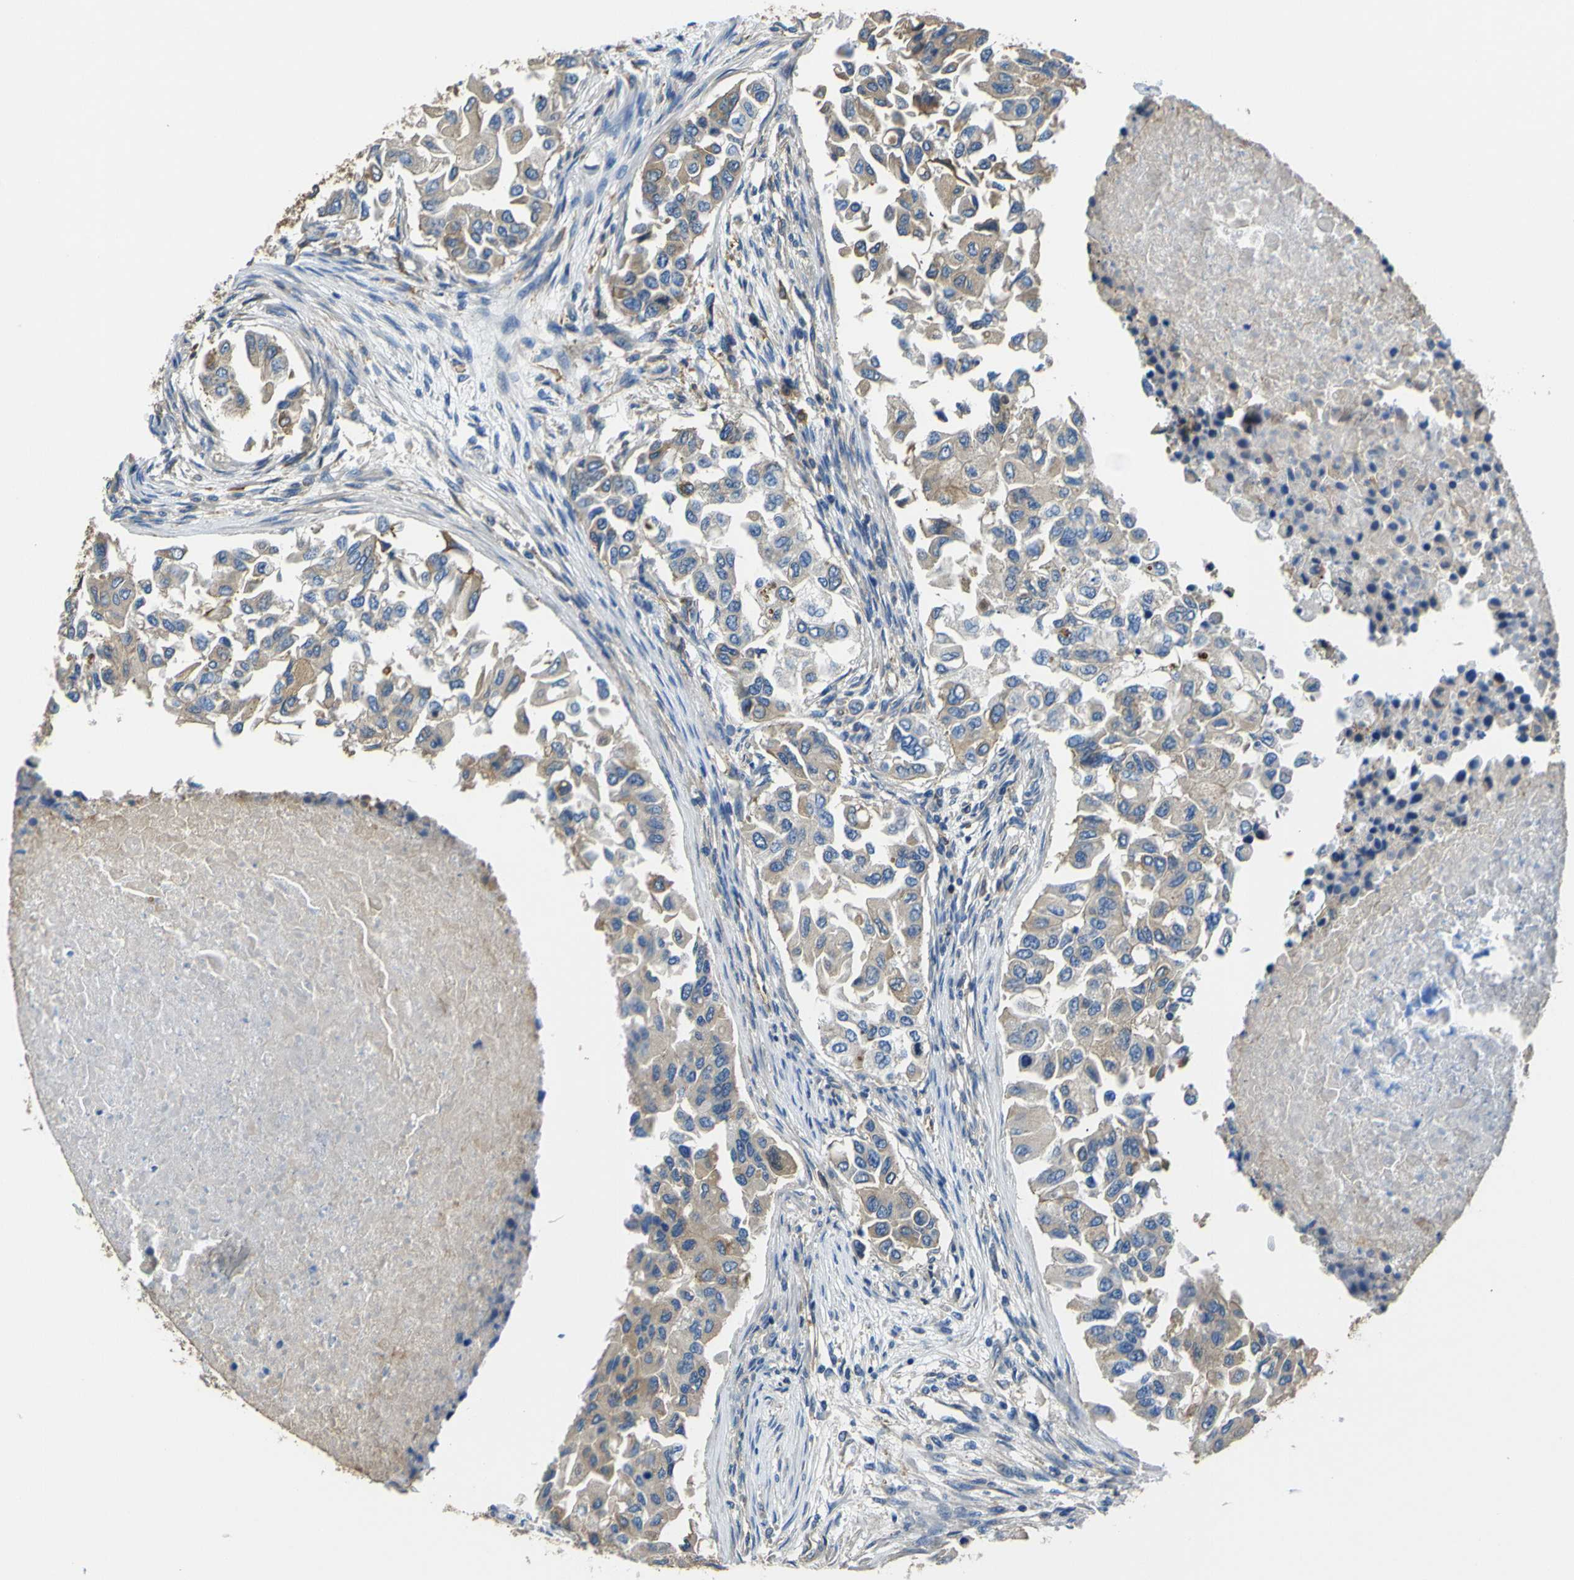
{"staining": {"intensity": "weak", "quantity": "25%-75%", "location": "cytoplasmic/membranous"}, "tissue": "breast cancer", "cell_type": "Tumor cells", "image_type": "cancer", "snomed": [{"axis": "morphology", "description": "Normal tissue, NOS"}, {"axis": "morphology", "description": "Duct carcinoma"}, {"axis": "topography", "description": "Breast"}], "caption": "Protein staining of breast cancer (intraductal carcinoma) tissue demonstrates weak cytoplasmic/membranous expression in approximately 25%-75% of tumor cells. Nuclei are stained in blue.", "gene": "TUBB", "patient": {"sex": "female", "age": 49}}